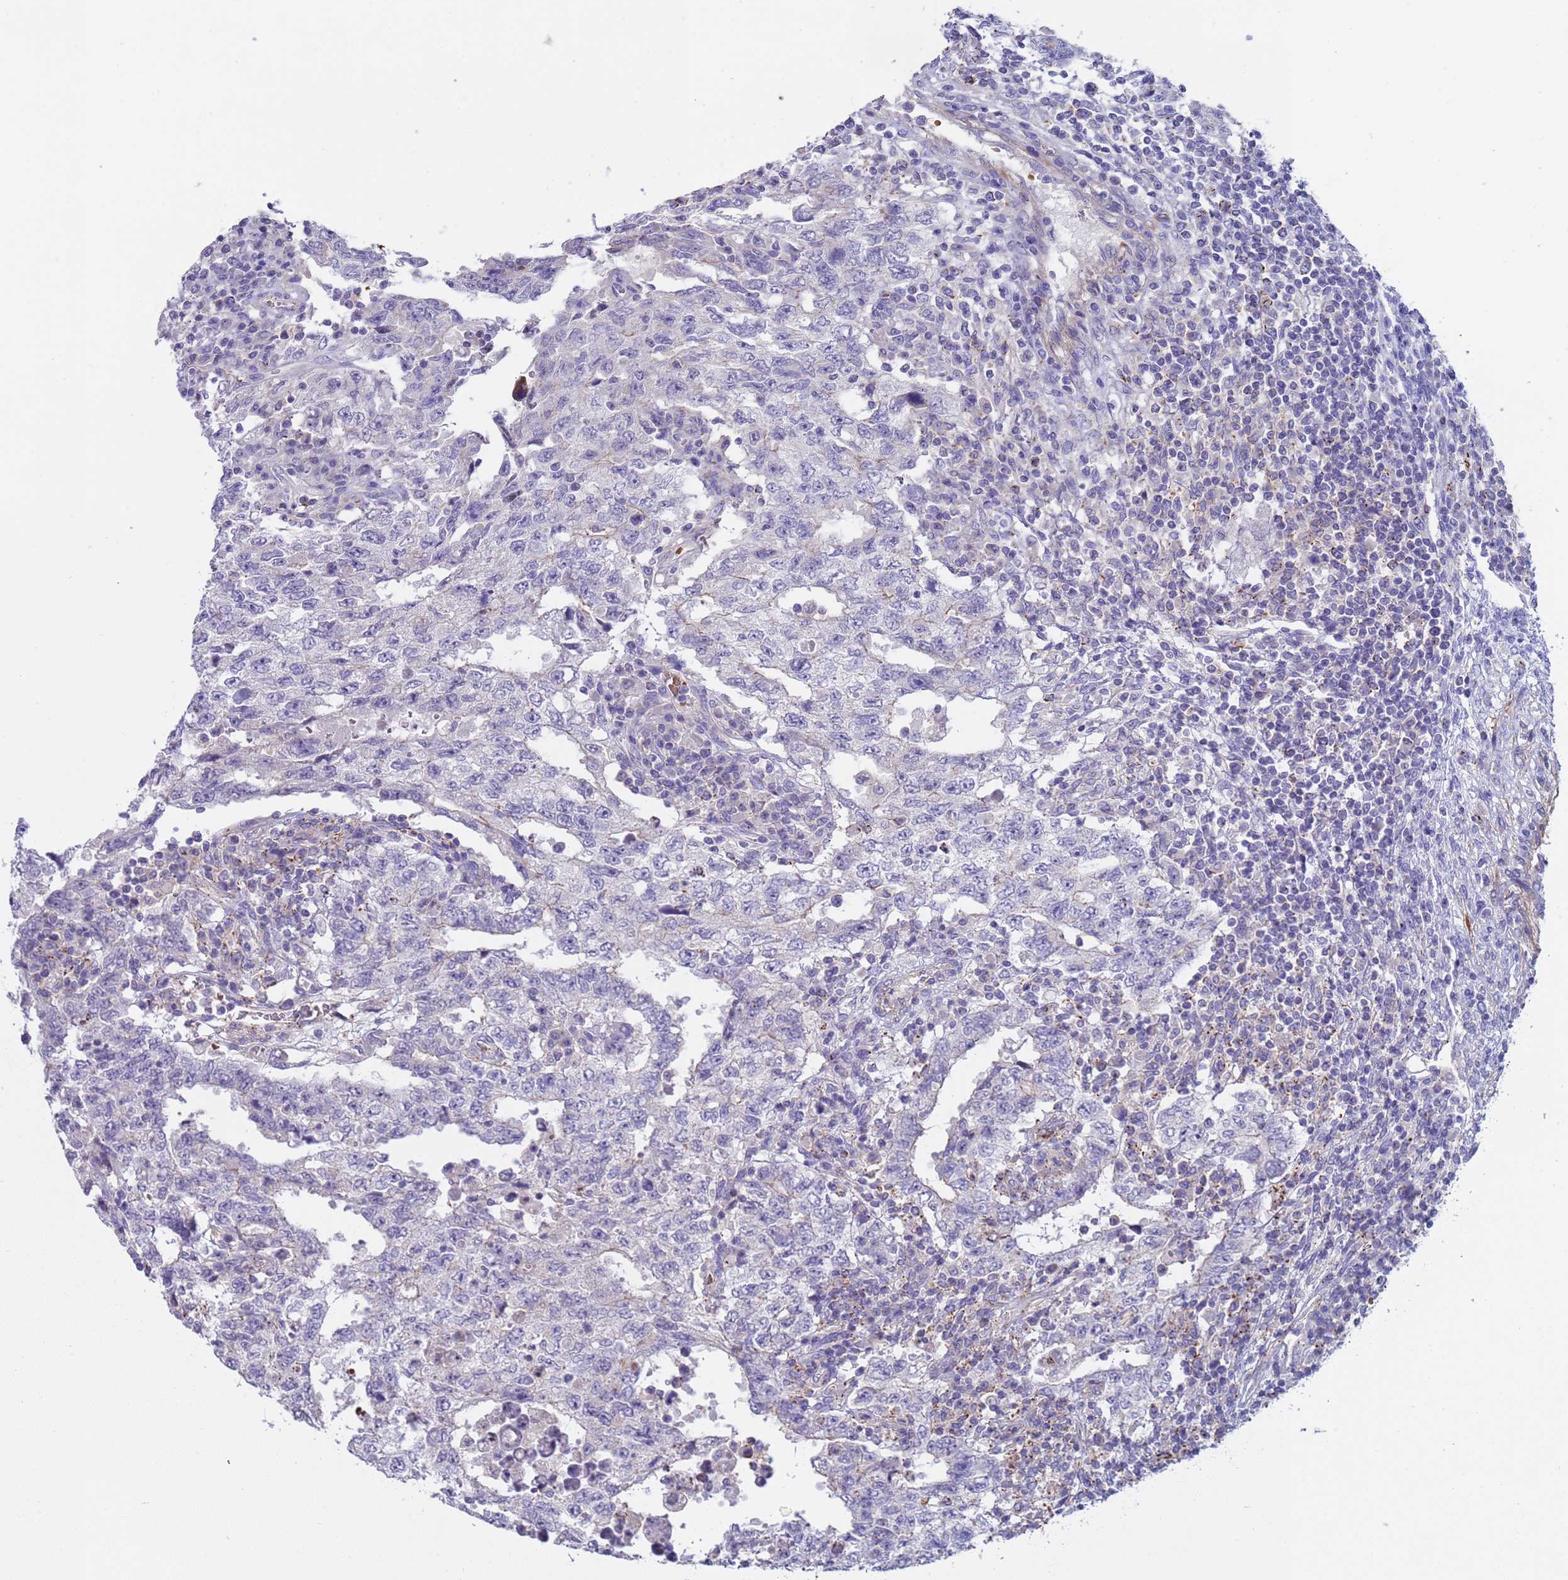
{"staining": {"intensity": "negative", "quantity": "none", "location": "none"}, "tissue": "testis cancer", "cell_type": "Tumor cells", "image_type": "cancer", "snomed": [{"axis": "morphology", "description": "Carcinoma, Embryonal, NOS"}, {"axis": "topography", "description": "Testis"}], "caption": "A histopathology image of human testis cancer (embryonal carcinoma) is negative for staining in tumor cells. (DAB (3,3'-diaminobenzidine) immunohistochemistry visualized using brightfield microscopy, high magnification).", "gene": "KBTBD3", "patient": {"sex": "male", "age": 26}}